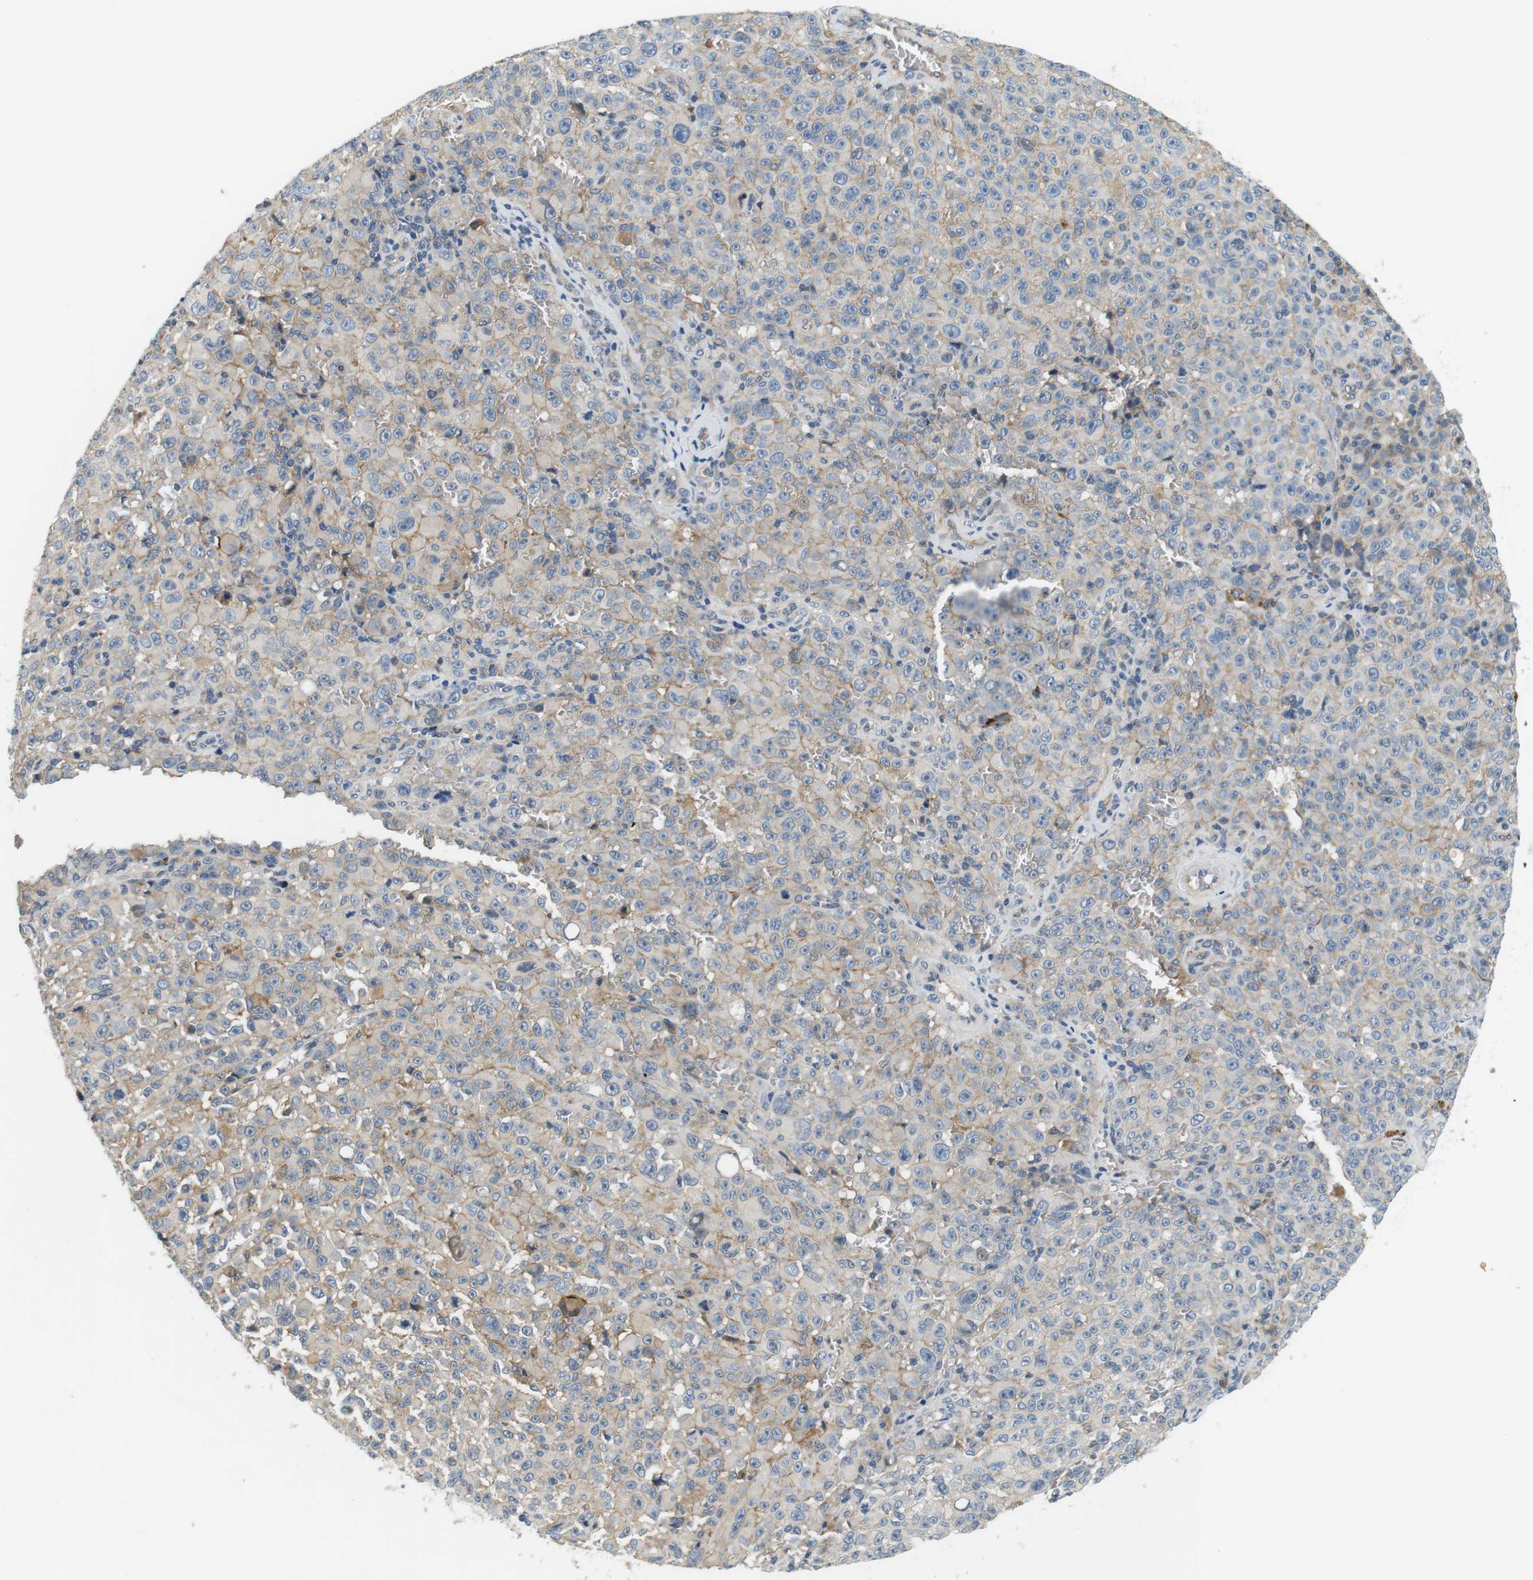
{"staining": {"intensity": "weak", "quantity": "<25%", "location": "cytoplasmic/membranous"}, "tissue": "melanoma", "cell_type": "Tumor cells", "image_type": "cancer", "snomed": [{"axis": "morphology", "description": "Malignant melanoma, NOS"}, {"axis": "topography", "description": "Skin"}], "caption": "The IHC micrograph has no significant expression in tumor cells of malignant melanoma tissue. Nuclei are stained in blue.", "gene": "SLC30A1", "patient": {"sex": "female", "age": 82}}